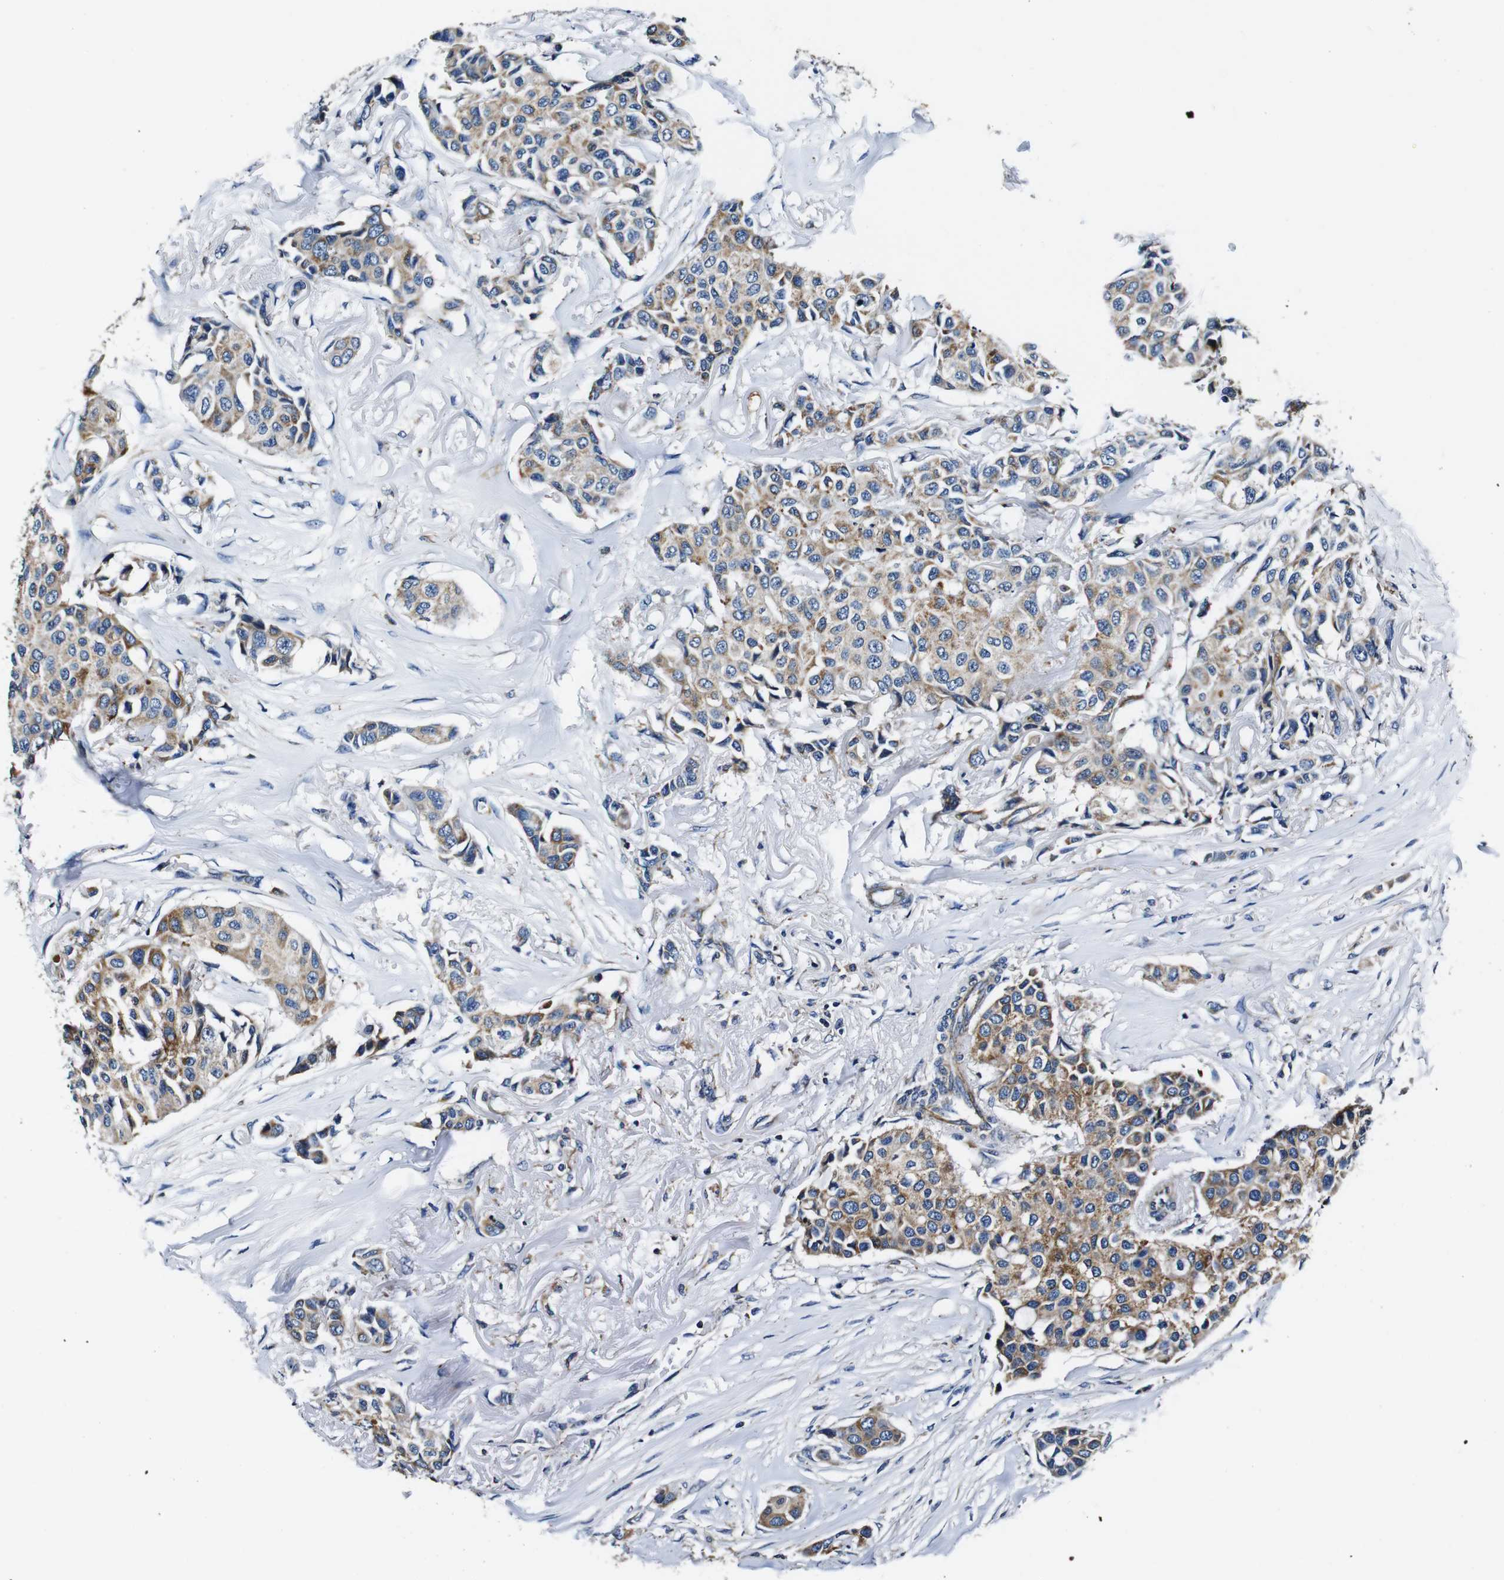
{"staining": {"intensity": "moderate", "quantity": "25%-75%", "location": "cytoplasmic/membranous"}, "tissue": "breast cancer", "cell_type": "Tumor cells", "image_type": "cancer", "snomed": [{"axis": "morphology", "description": "Duct carcinoma"}, {"axis": "topography", "description": "Breast"}], "caption": "Moderate cytoplasmic/membranous staining for a protein is identified in about 25%-75% of tumor cells of breast invasive ductal carcinoma using immunohistochemistry.", "gene": "HK1", "patient": {"sex": "female", "age": 80}}